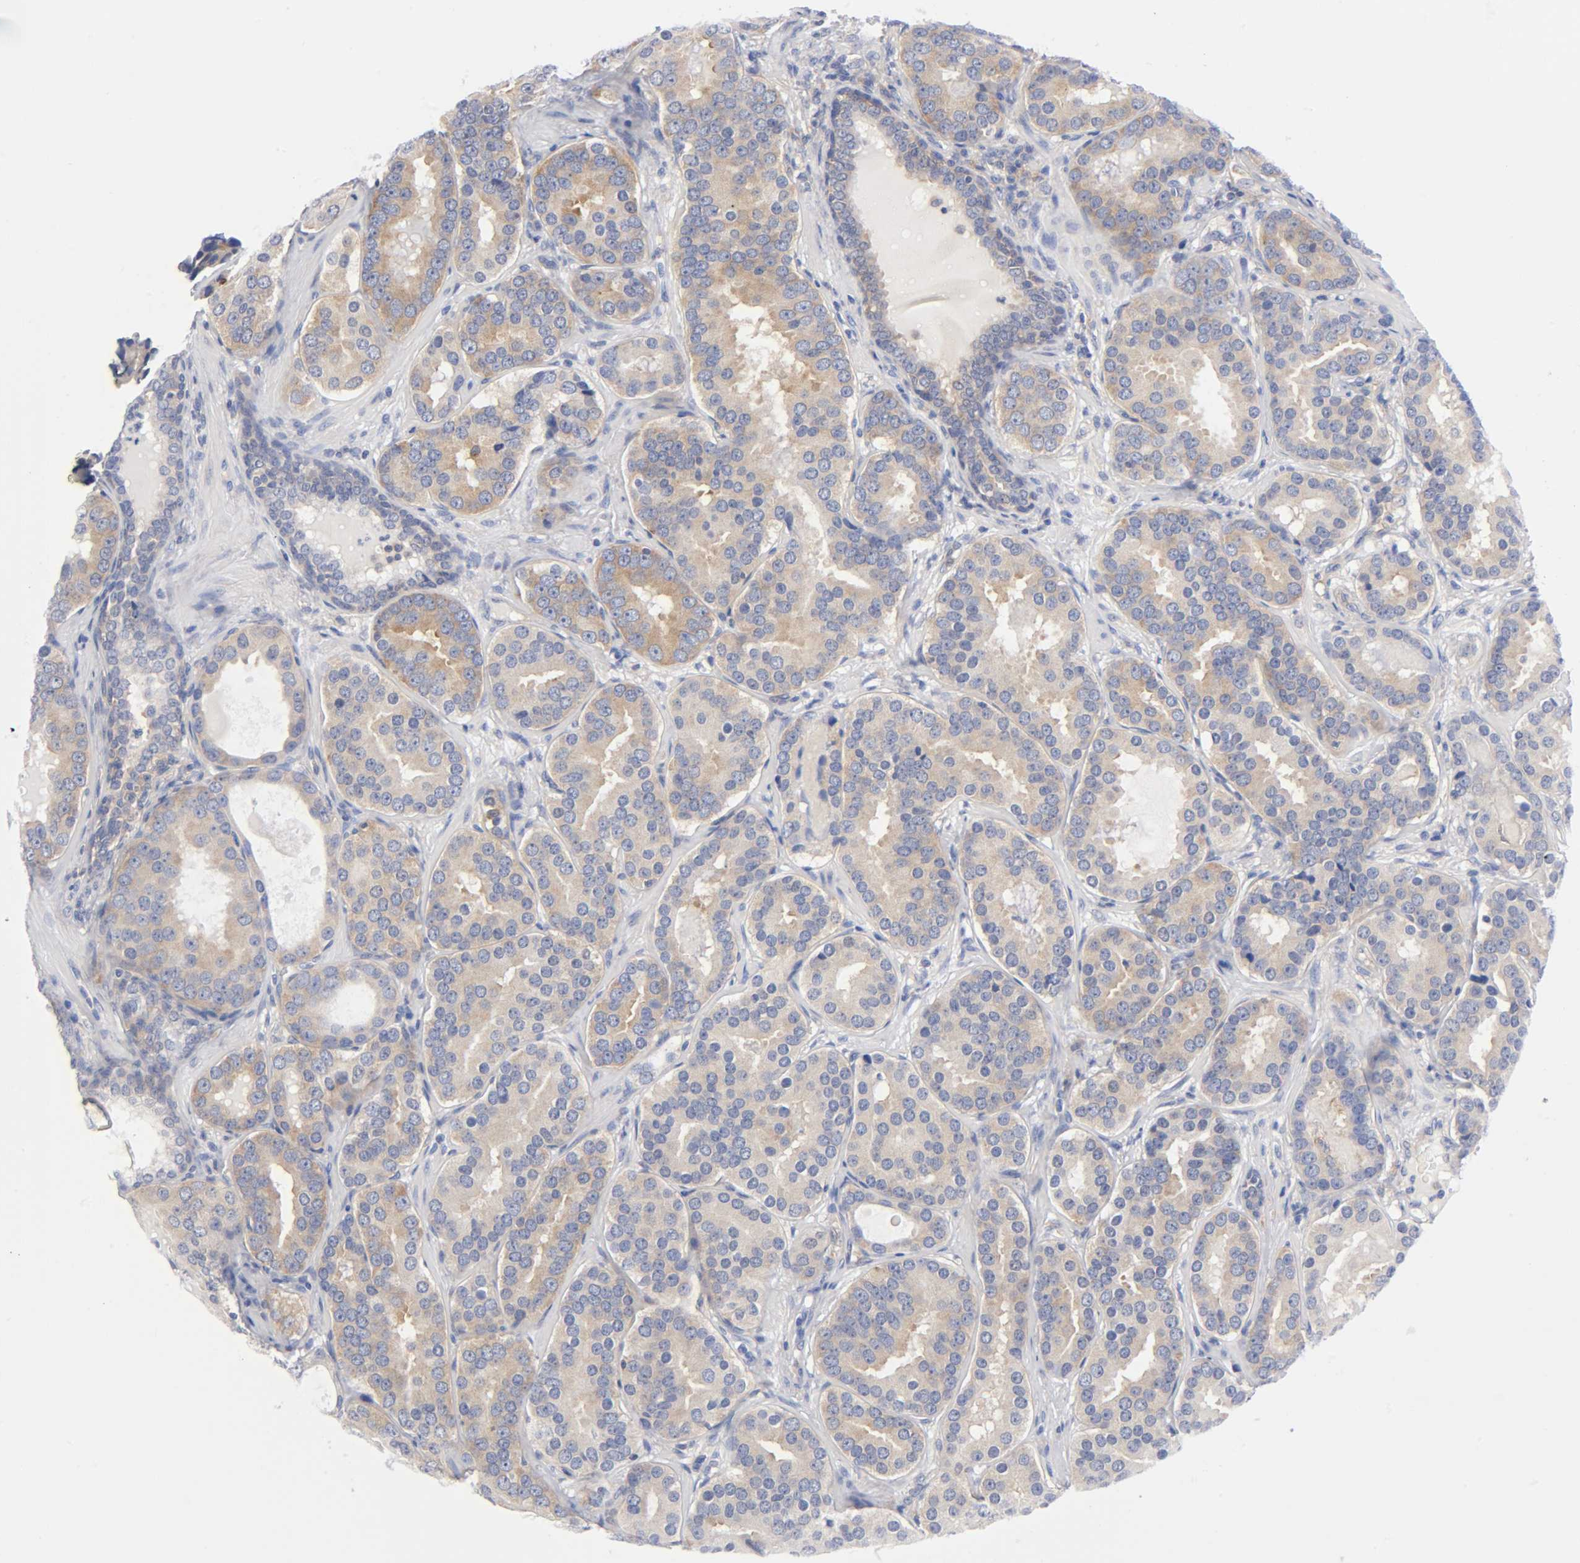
{"staining": {"intensity": "moderate", "quantity": "25%-75%", "location": "cytoplasmic/membranous"}, "tissue": "prostate cancer", "cell_type": "Tumor cells", "image_type": "cancer", "snomed": [{"axis": "morphology", "description": "Adenocarcinoma, Low grade"}, {"axis": "topography", "description": "Prostate"}], "caption": "Protein expression analysis of adenocarcinoma (low-grade) (prostate) displays moderate cytoplasmic/membranous staining in about 25%-75% of tumor cells.", "gene": "CD86", "patient": {"sex": "male", "age": 59}}